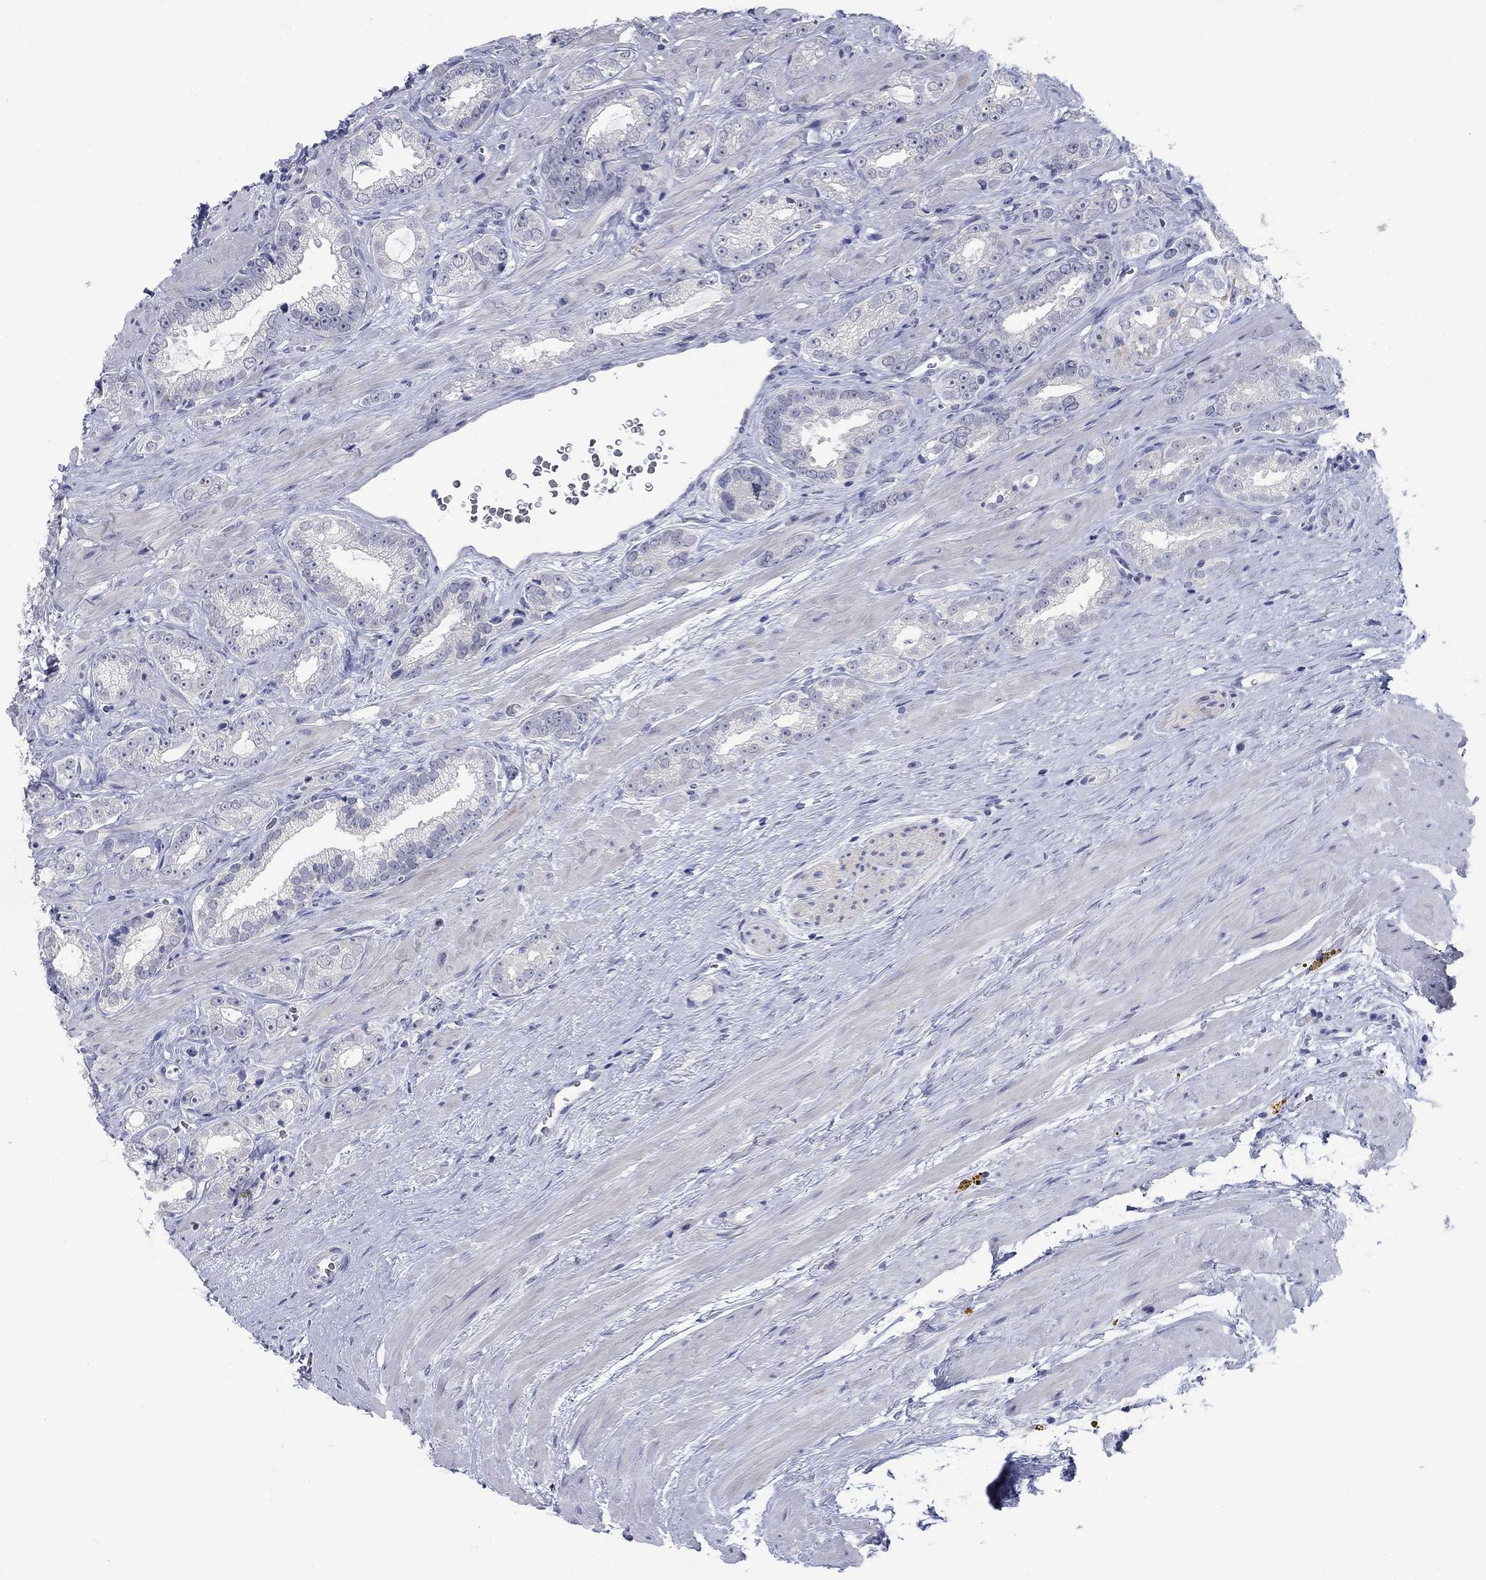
{"staining": {"intensity": "negative", "quantity": "none", "location": "none"}, "tissue": "prostate cancer", "cell_type": "Tumor cells", "image_type": "cancer", "snomed": [{"axis": "morphology", "description": "Adenocarcinoma, NOS"}, {"axis": "topography", "description": "Prostate"}], "caption": "The immunohistochemistry histopathology image has no significant positivity in tumor cells of prostate adenocarcinoma tissue.", "gene": "ATP6V1G2", "patient": {"sex": "male", "age": 67}}